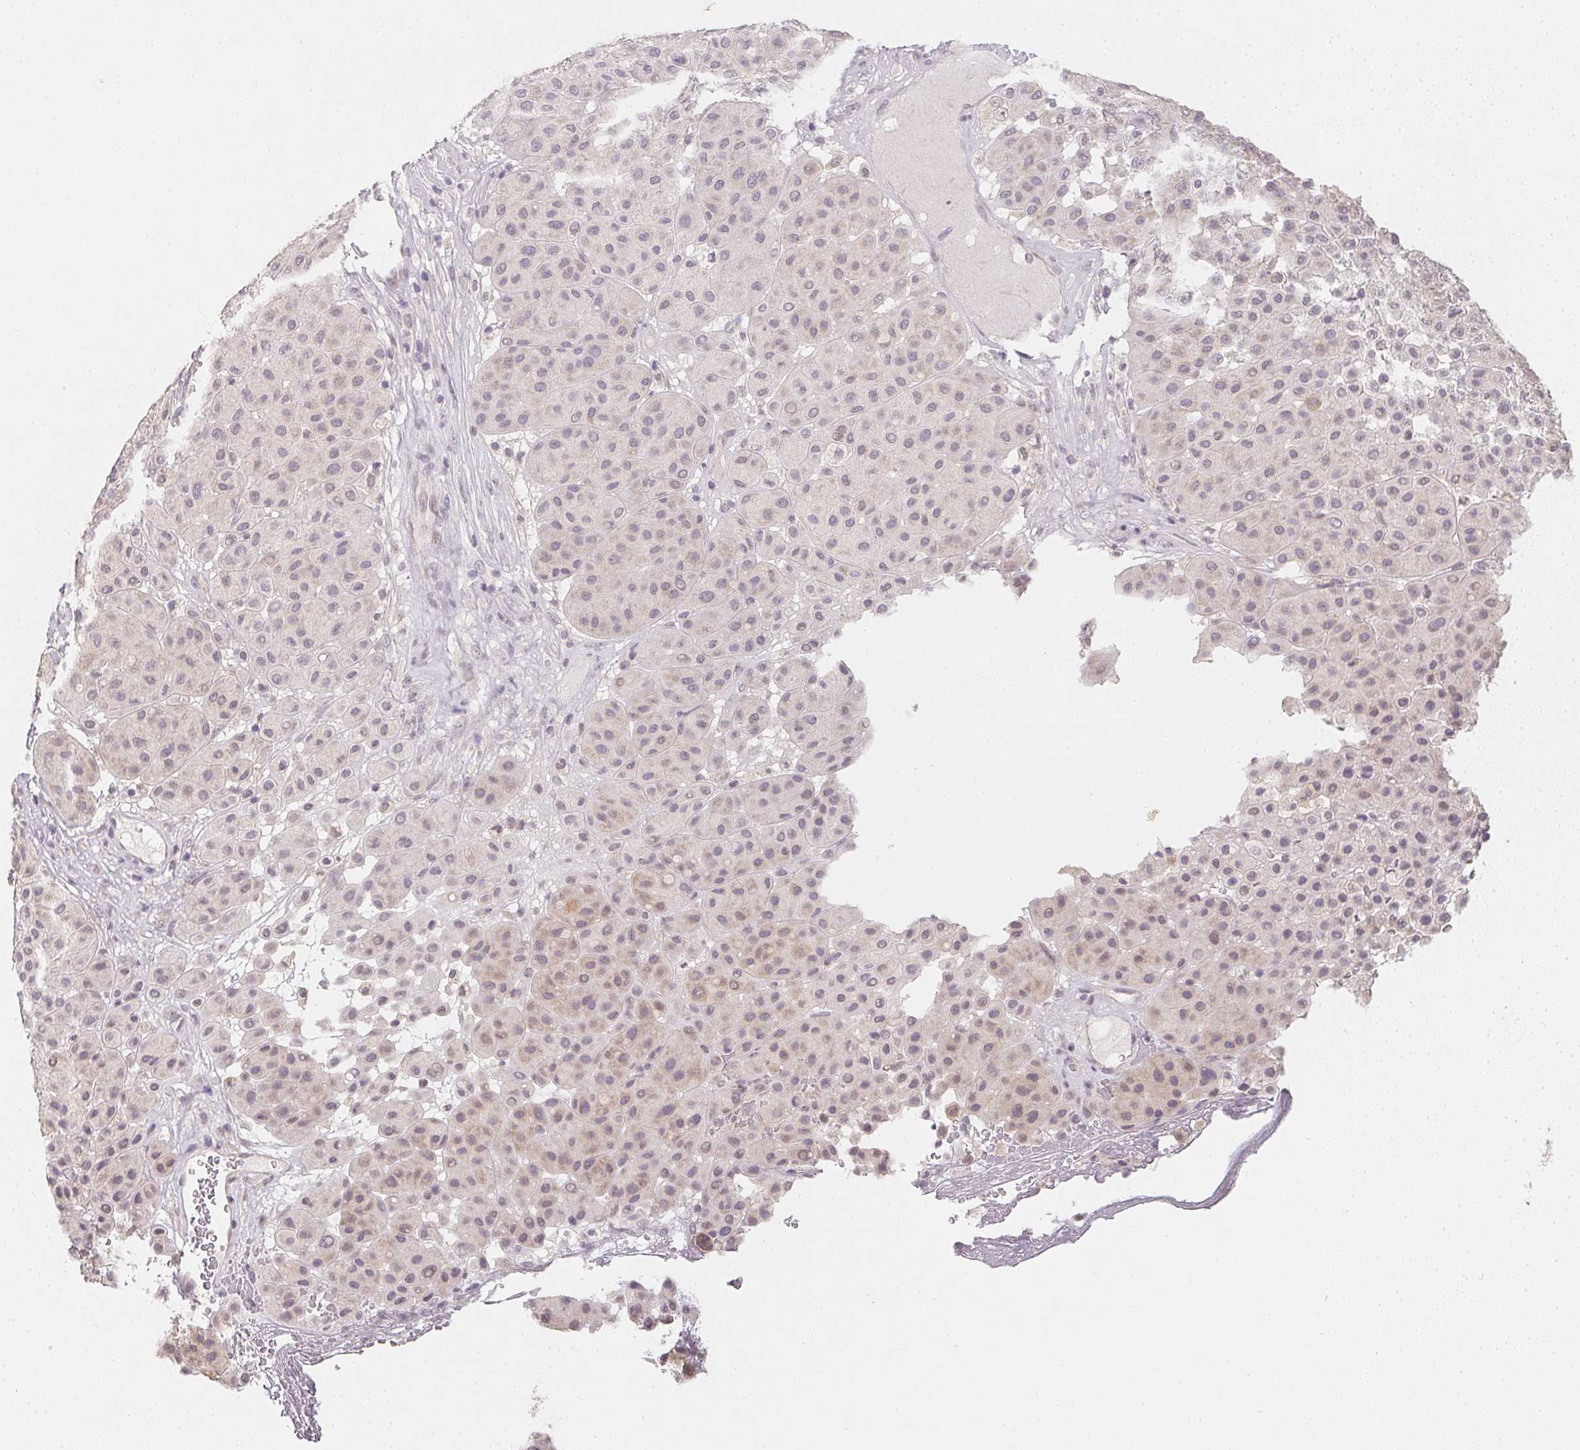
{"staining": {"intensity": "weak", "quantity": "<25%", "location": "cytoplasmic/membranous,nuclear"}, "tissue": "melanoma", "cell_type": "Tumor cells", "image_type": "cancer", "snomed": [{"axis": "morphology", "description": "Malignant melanoma, Metastatic site"}, {"axis": "topography", "description": "Smooth muscle"}], "caption": "An immunohistochemistry (IHC) histopathology image of malignant melanoma (metastatic site) is shown. There is no staining in tumor cells of malignant melanoma (metastatic site). (DAB (3,3'-diaminobenzidine) immunohistochemistry with hematoxylin counter stain).", "gene": "SOAT1", "patient": {"sex": "male", "age": 41}}